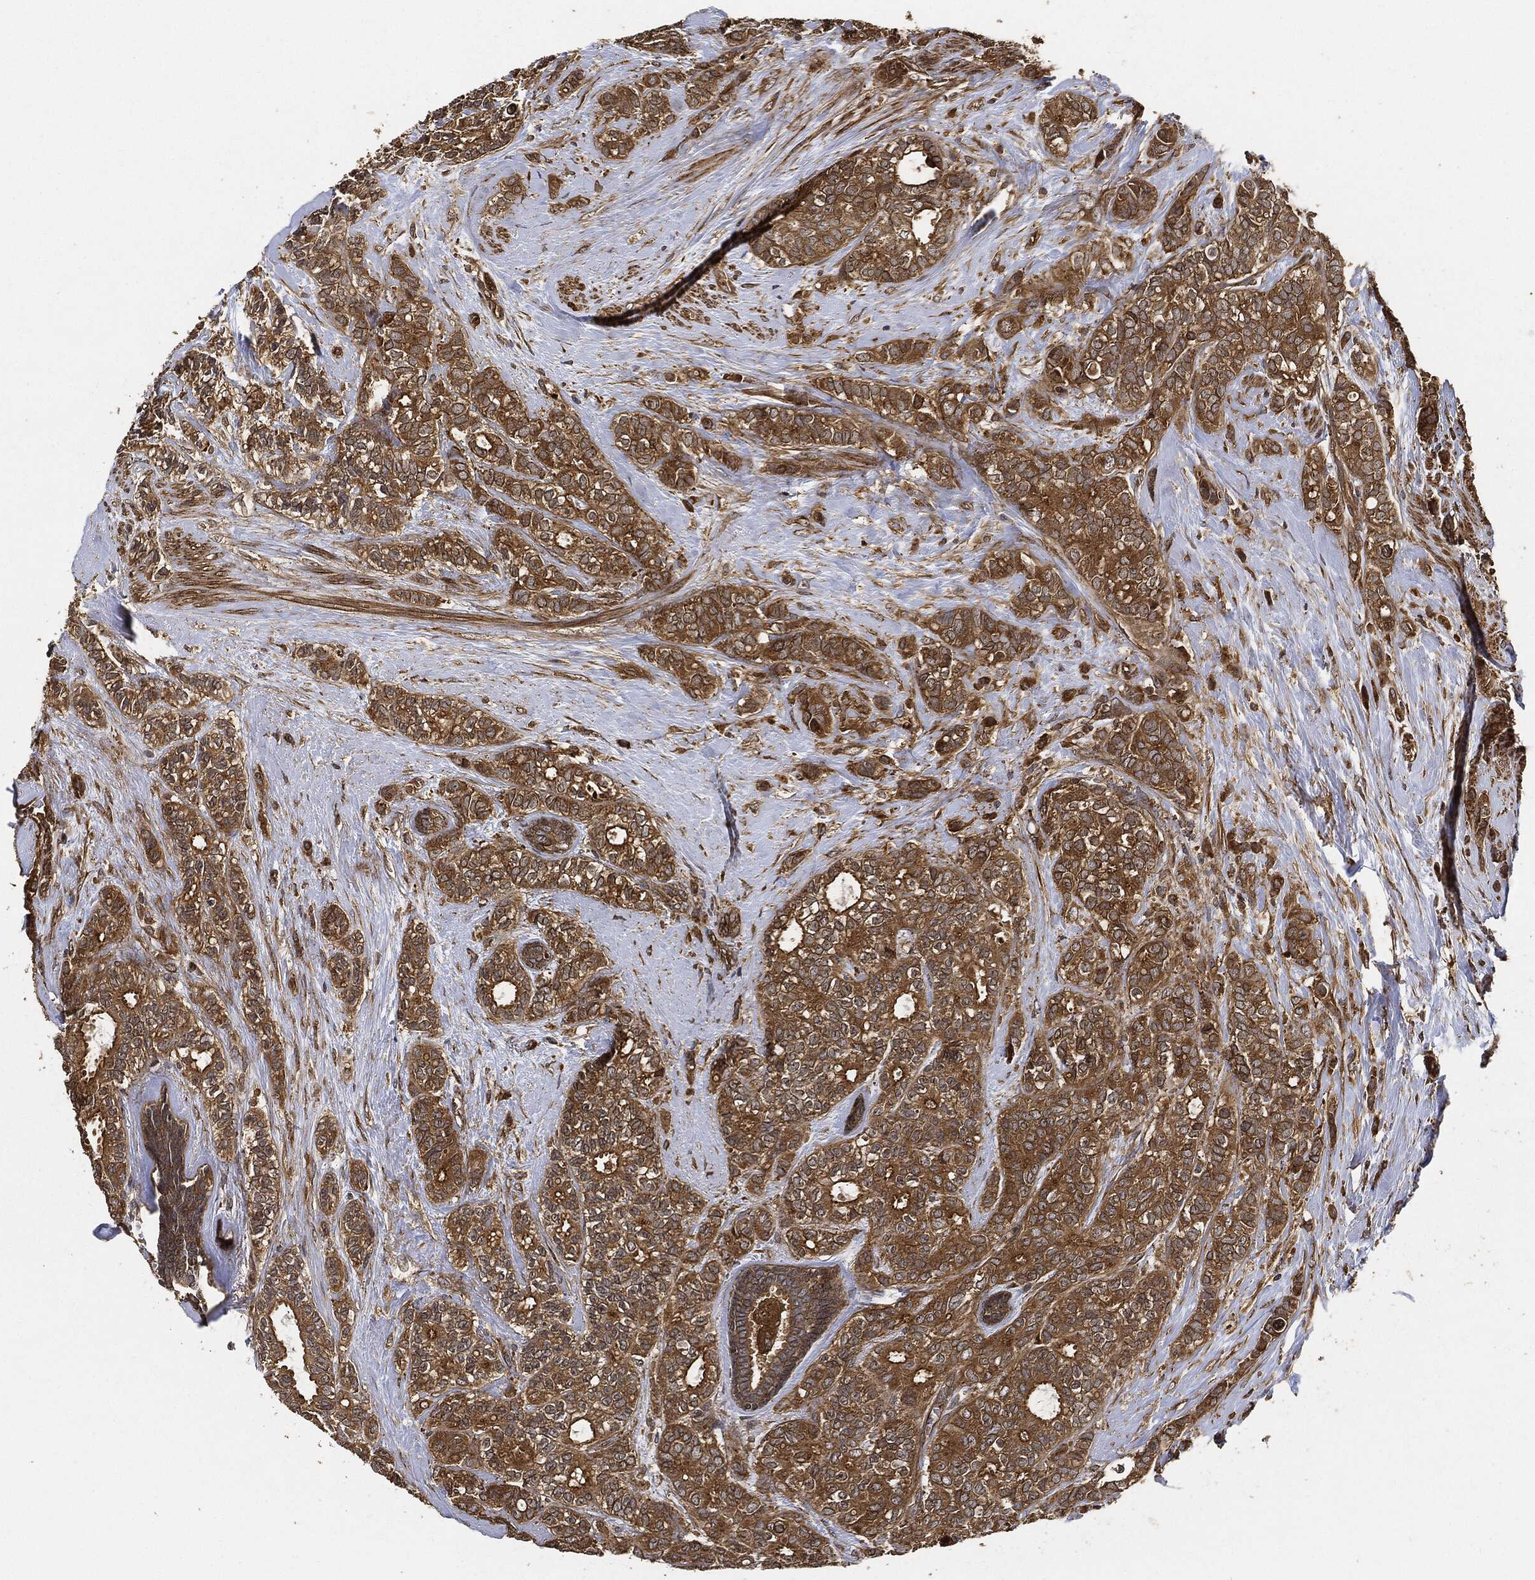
{"staining": {"intensity": "strong", "quantity": ">75%", "location": "cytoplasmic/membranous"}, "tissue": "breast cancer", "cell_type": "Tumor cells", "image_type": "cancer", "snomed": [{"axis": "morphology", "description": "Duct carcinoma"}, {"axis": "topography", "description": "Breast"}], "caption": "Breast cancer was stained to show a protein in brown. There is high levels of strong cytoplasmic/membranous staining in approximately >75% of tumor cells.", "gene": "CEP290", "patient": {"sex": "female", "age": 71}}